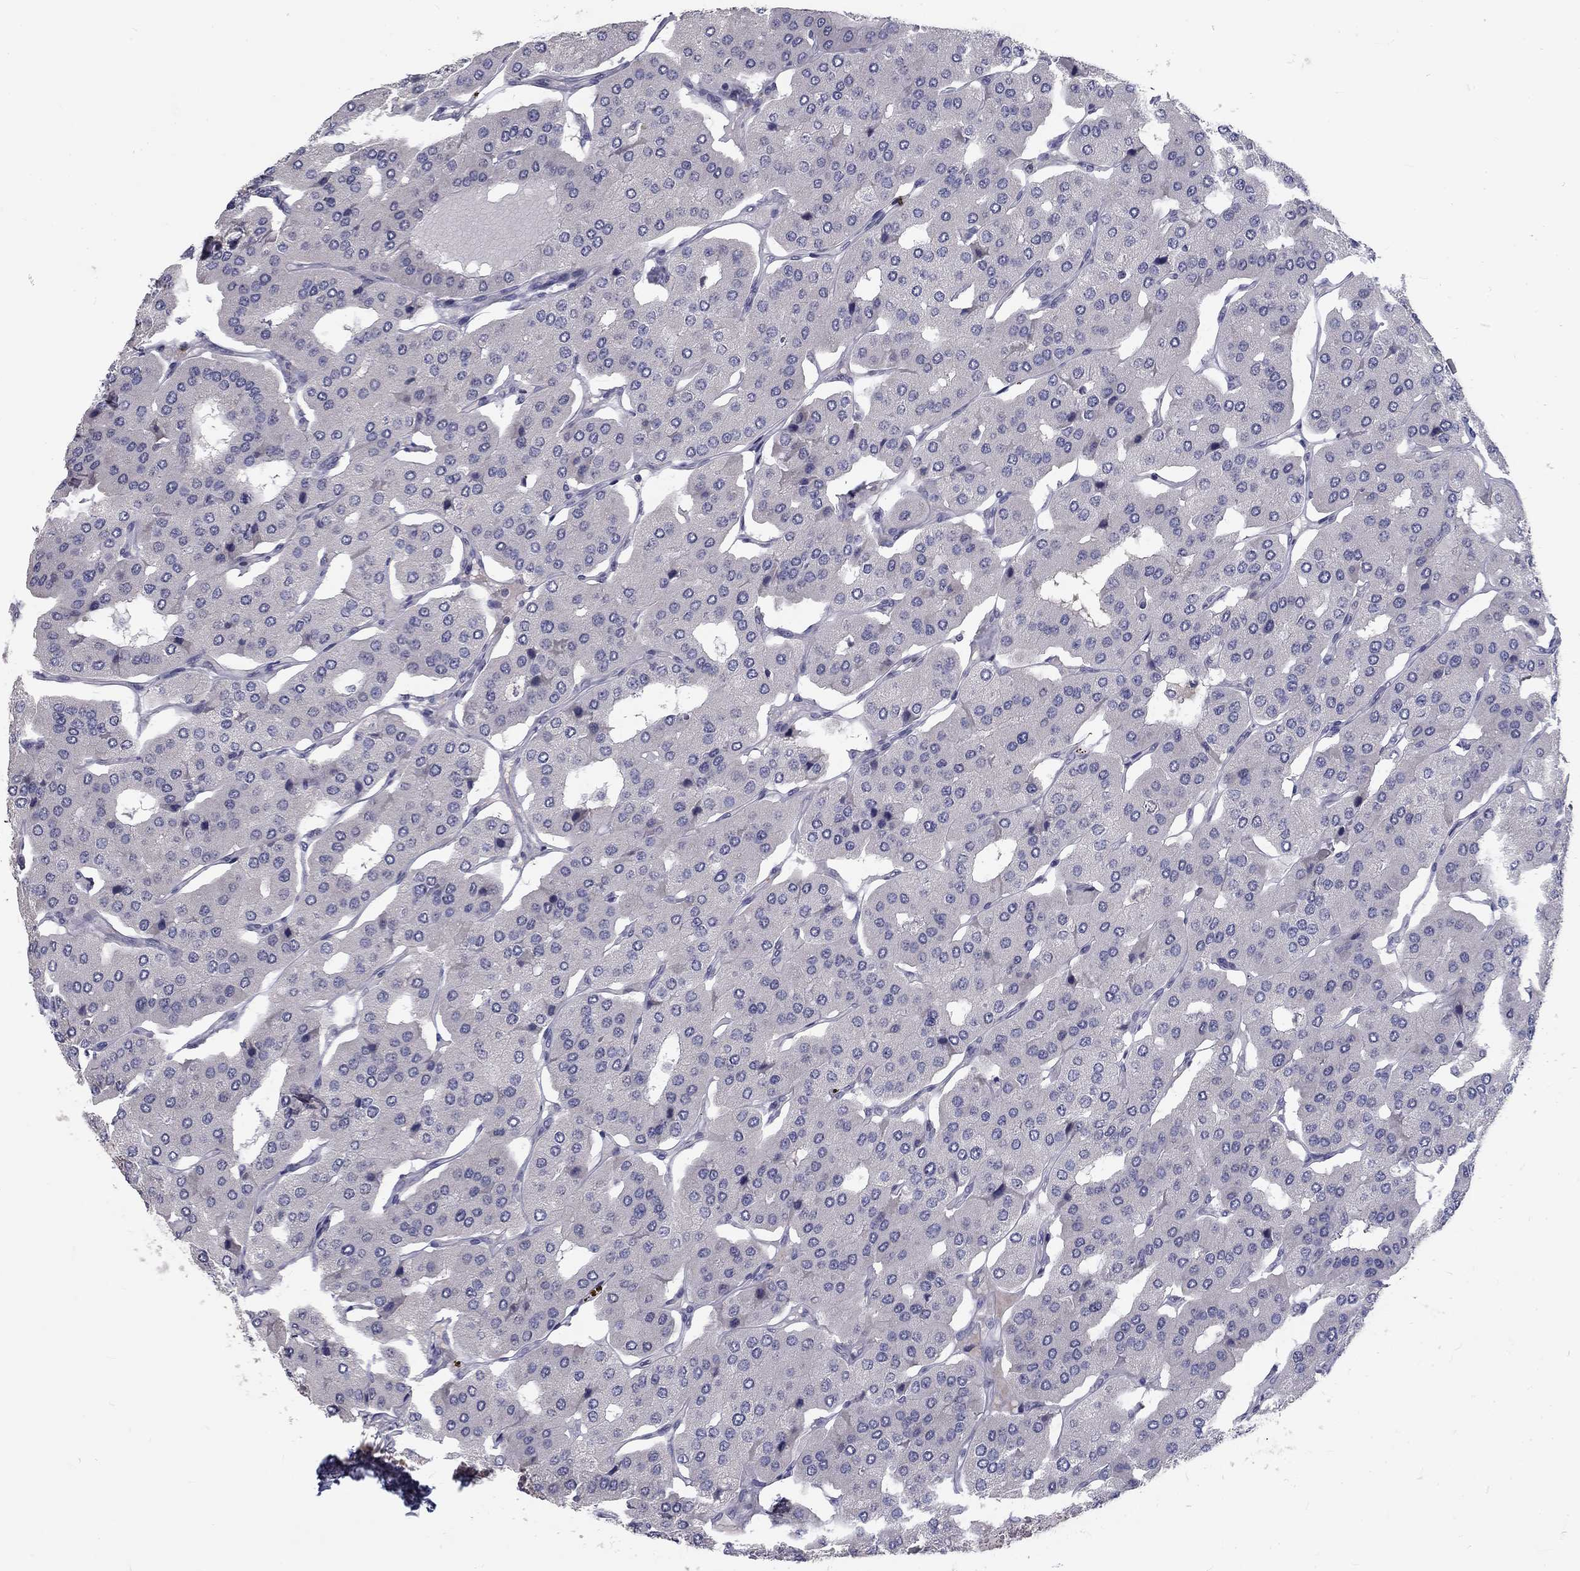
{"staining": {"intensity": "negative", "quantity": "none", "location": "none"}, "tissue": "parathyroid gland", "cell_type": "Glandular cells", "image_type": "normal", "snomed": [{"axis": "morphology", "description": "Normal tissue, NOS"}, {"axis": "morphology", "description": "Adenoma, NOS"}, {"axis": "topography", "description": "Parathyroid gland"}], "caption": "Immunohistochemical staining of unremarkable human parathyroid gland reveals no significant positivity in glandular cells.", "gene": "NOS1", "patient": {"sex": "female", "age": 86}}